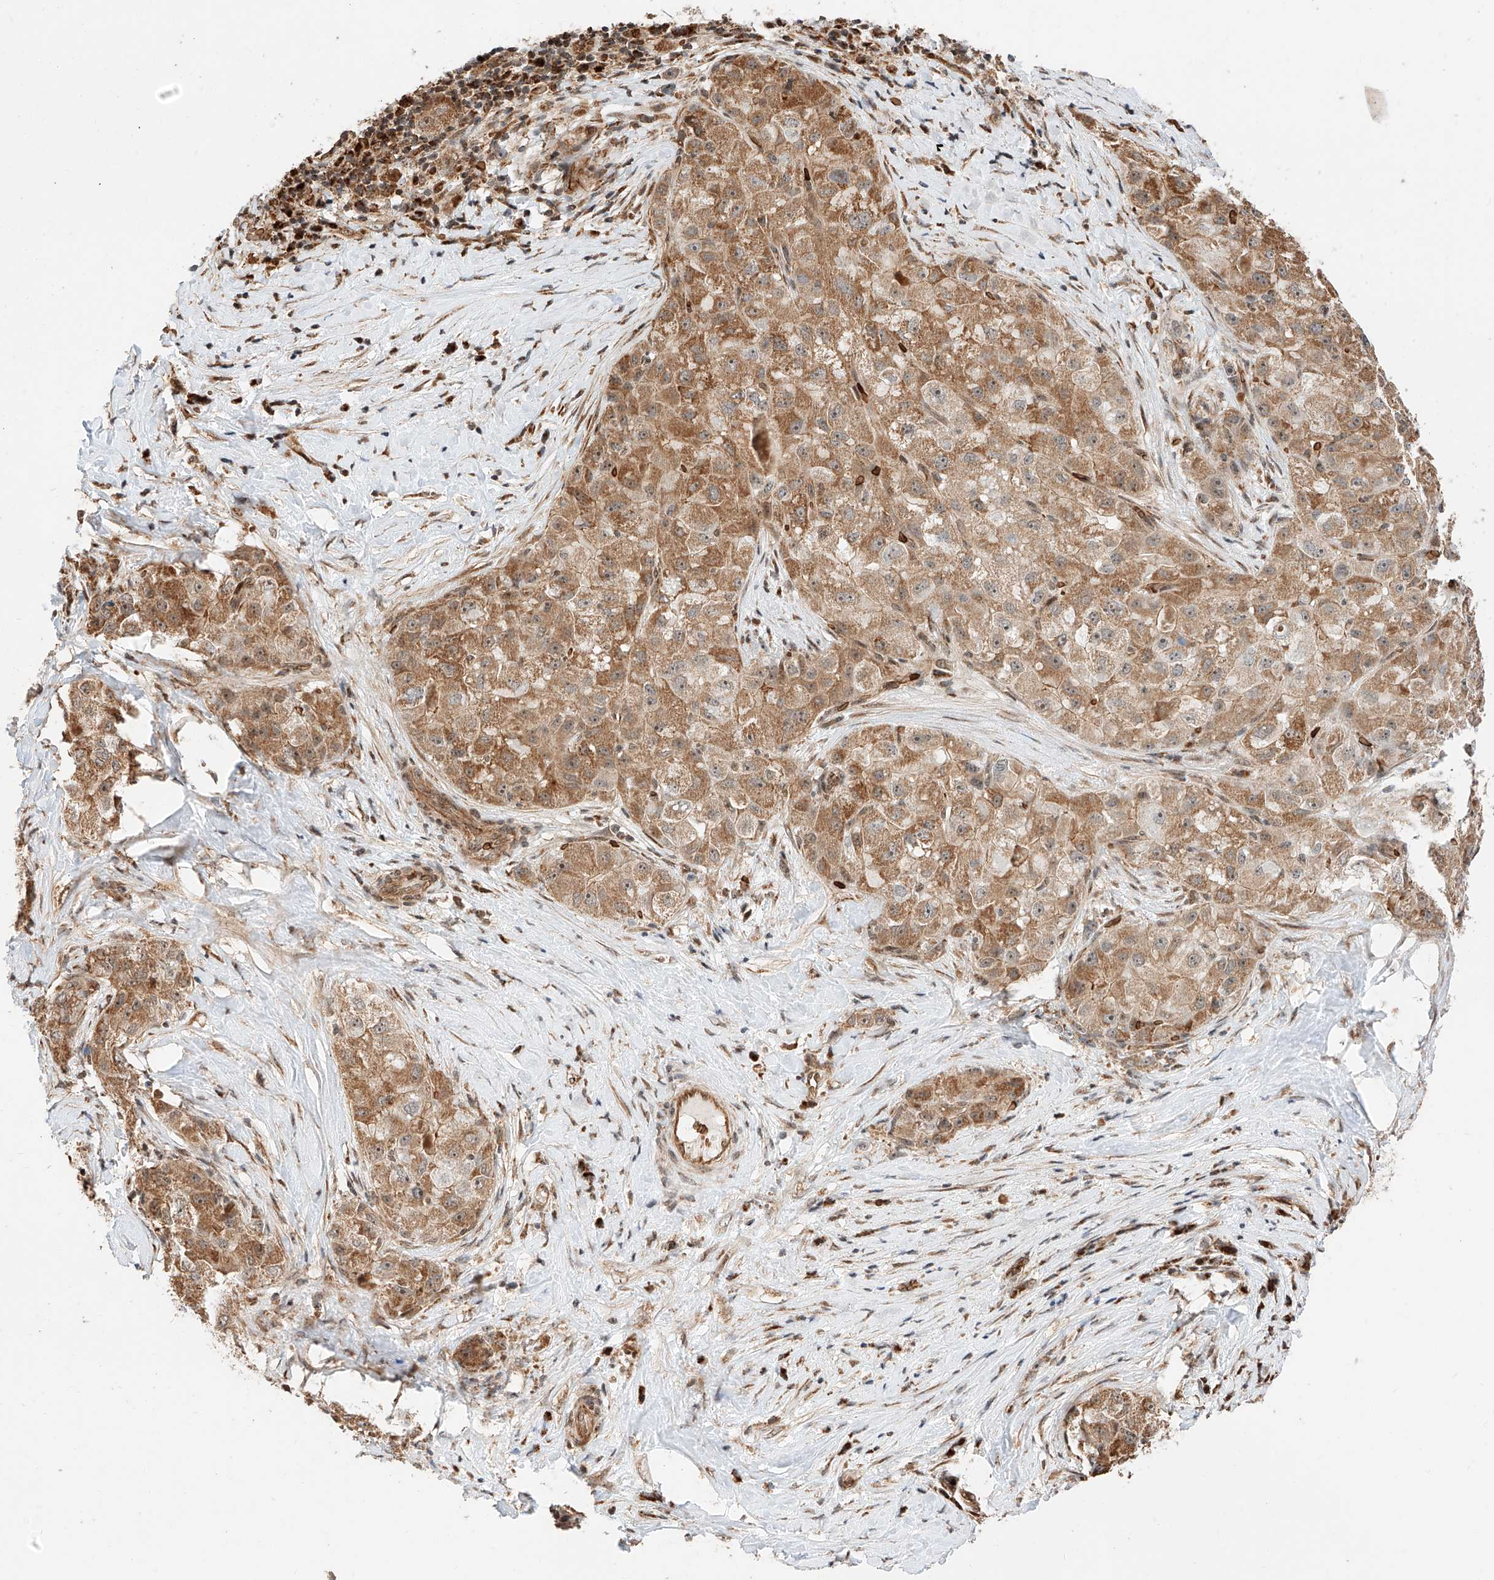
{"staining": {"intensity": "moderate", "quantity": ">75%", "location": "cytoplasmic/membranous"}, "tissue": "liver cancer", "cell_type": "Tumor cells", "image_type": "cancer", "snomed": [{"axis": "morphology", "description": "Carcinoma, Hepatocellular, NOS"}, {"axis": "topography", "description": "Liver"}], "caption": "Immunohistochemical staining of human liver cancer (hepatocellular carcinoma) displays medium levels of moderate cytoplasmic/membranous protein staining in about >75% of tumor cells. (DAB (3,3'-diaminobenzidine) IHC, brown staining for protein, blue staining for nuclei).", "gene": "THTPA", "patient": {"sex": "male", "age": 80}}